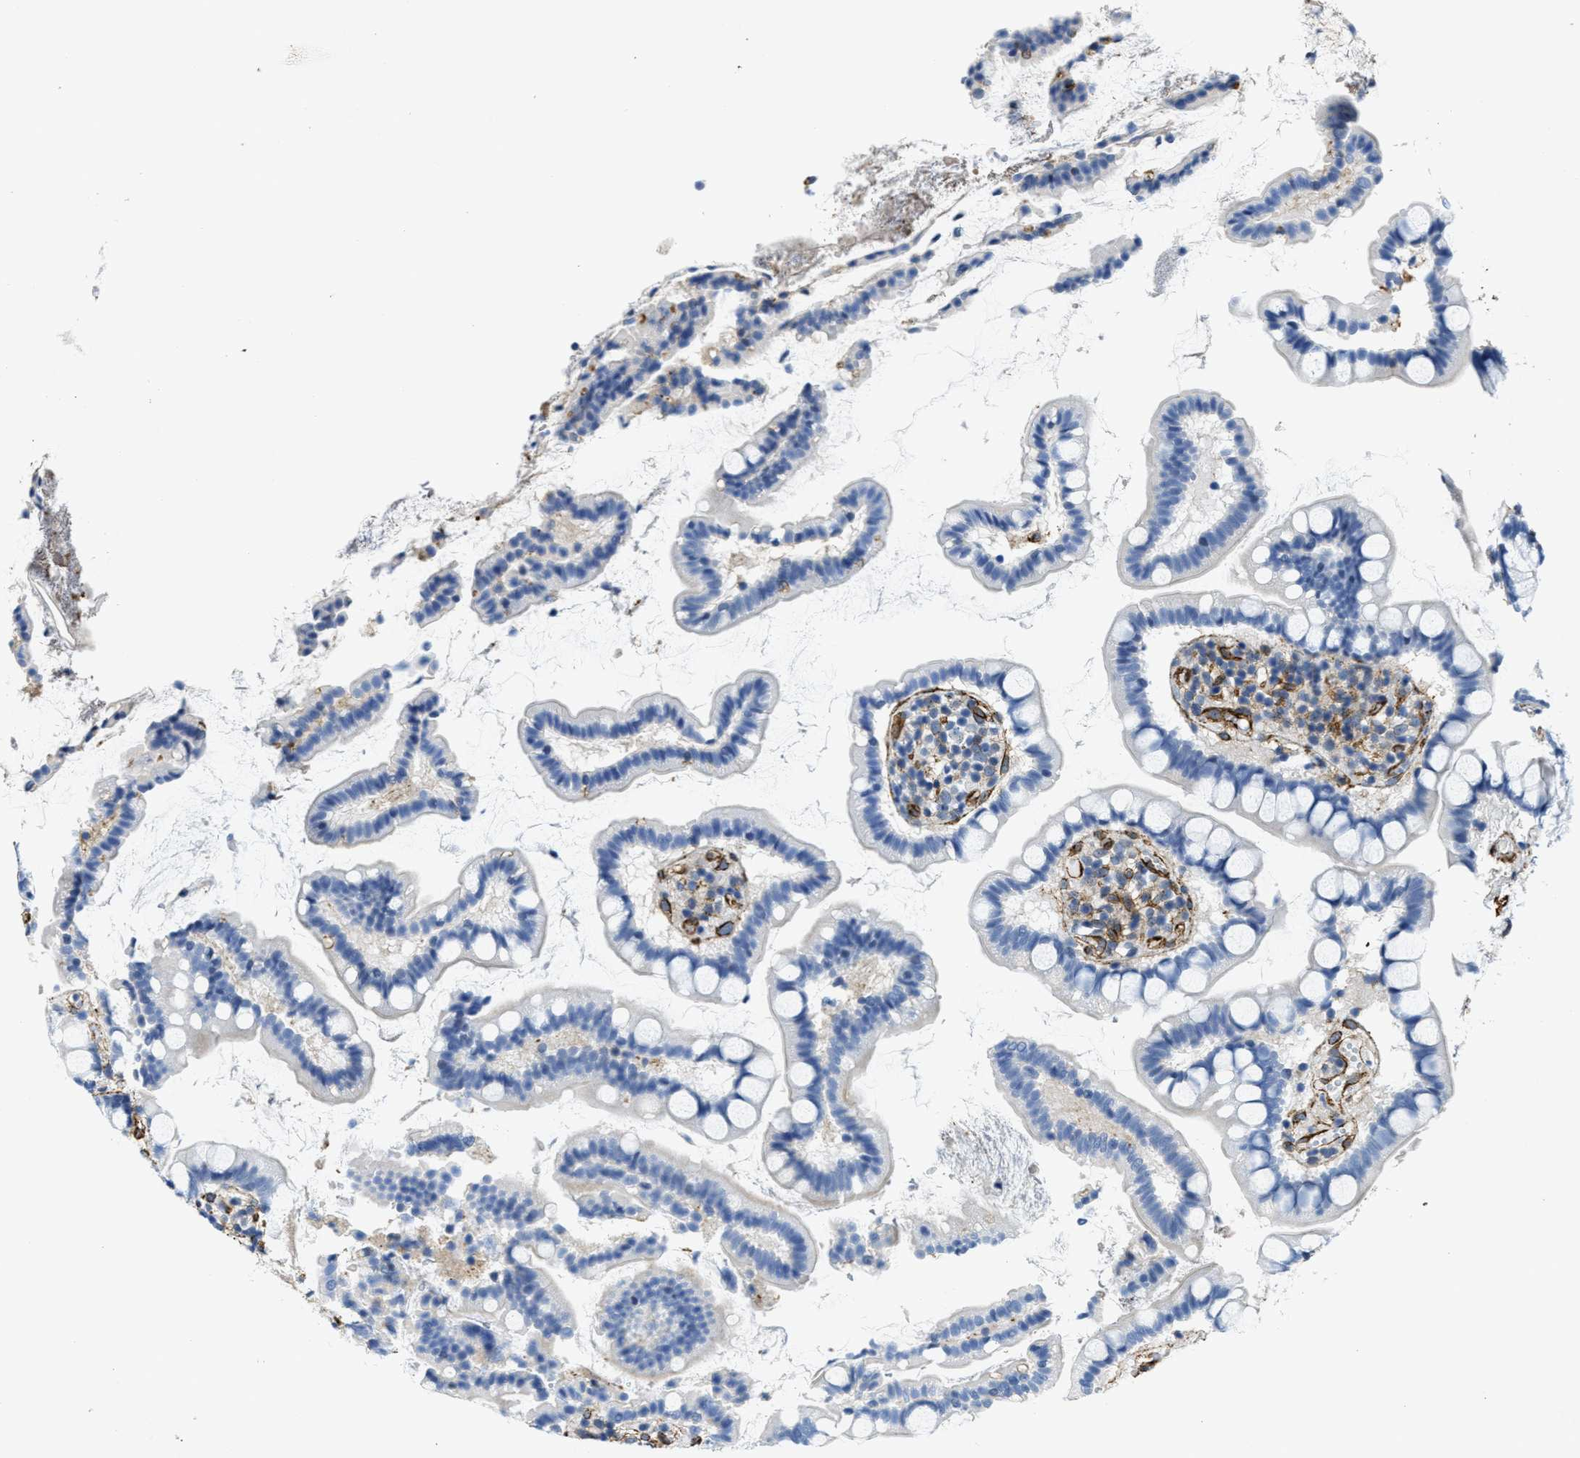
{"staining": {"intensity": "negative", "quantity": "none", "location": "none"}, "tissue": "small intestine", "cell_type": "Glandular cells", "image_type": "normal", "snomed": [{"axis": "morphology", "description": "Normal tissue, NOS"}, {"axis": "topography", "description": "Small intestine"}], "caption": "Small intestine stained for a protein using IHC shows no positivity glandular cells.", "gene": "NAB1", "patient": {"sex": "female", "age": 84}}